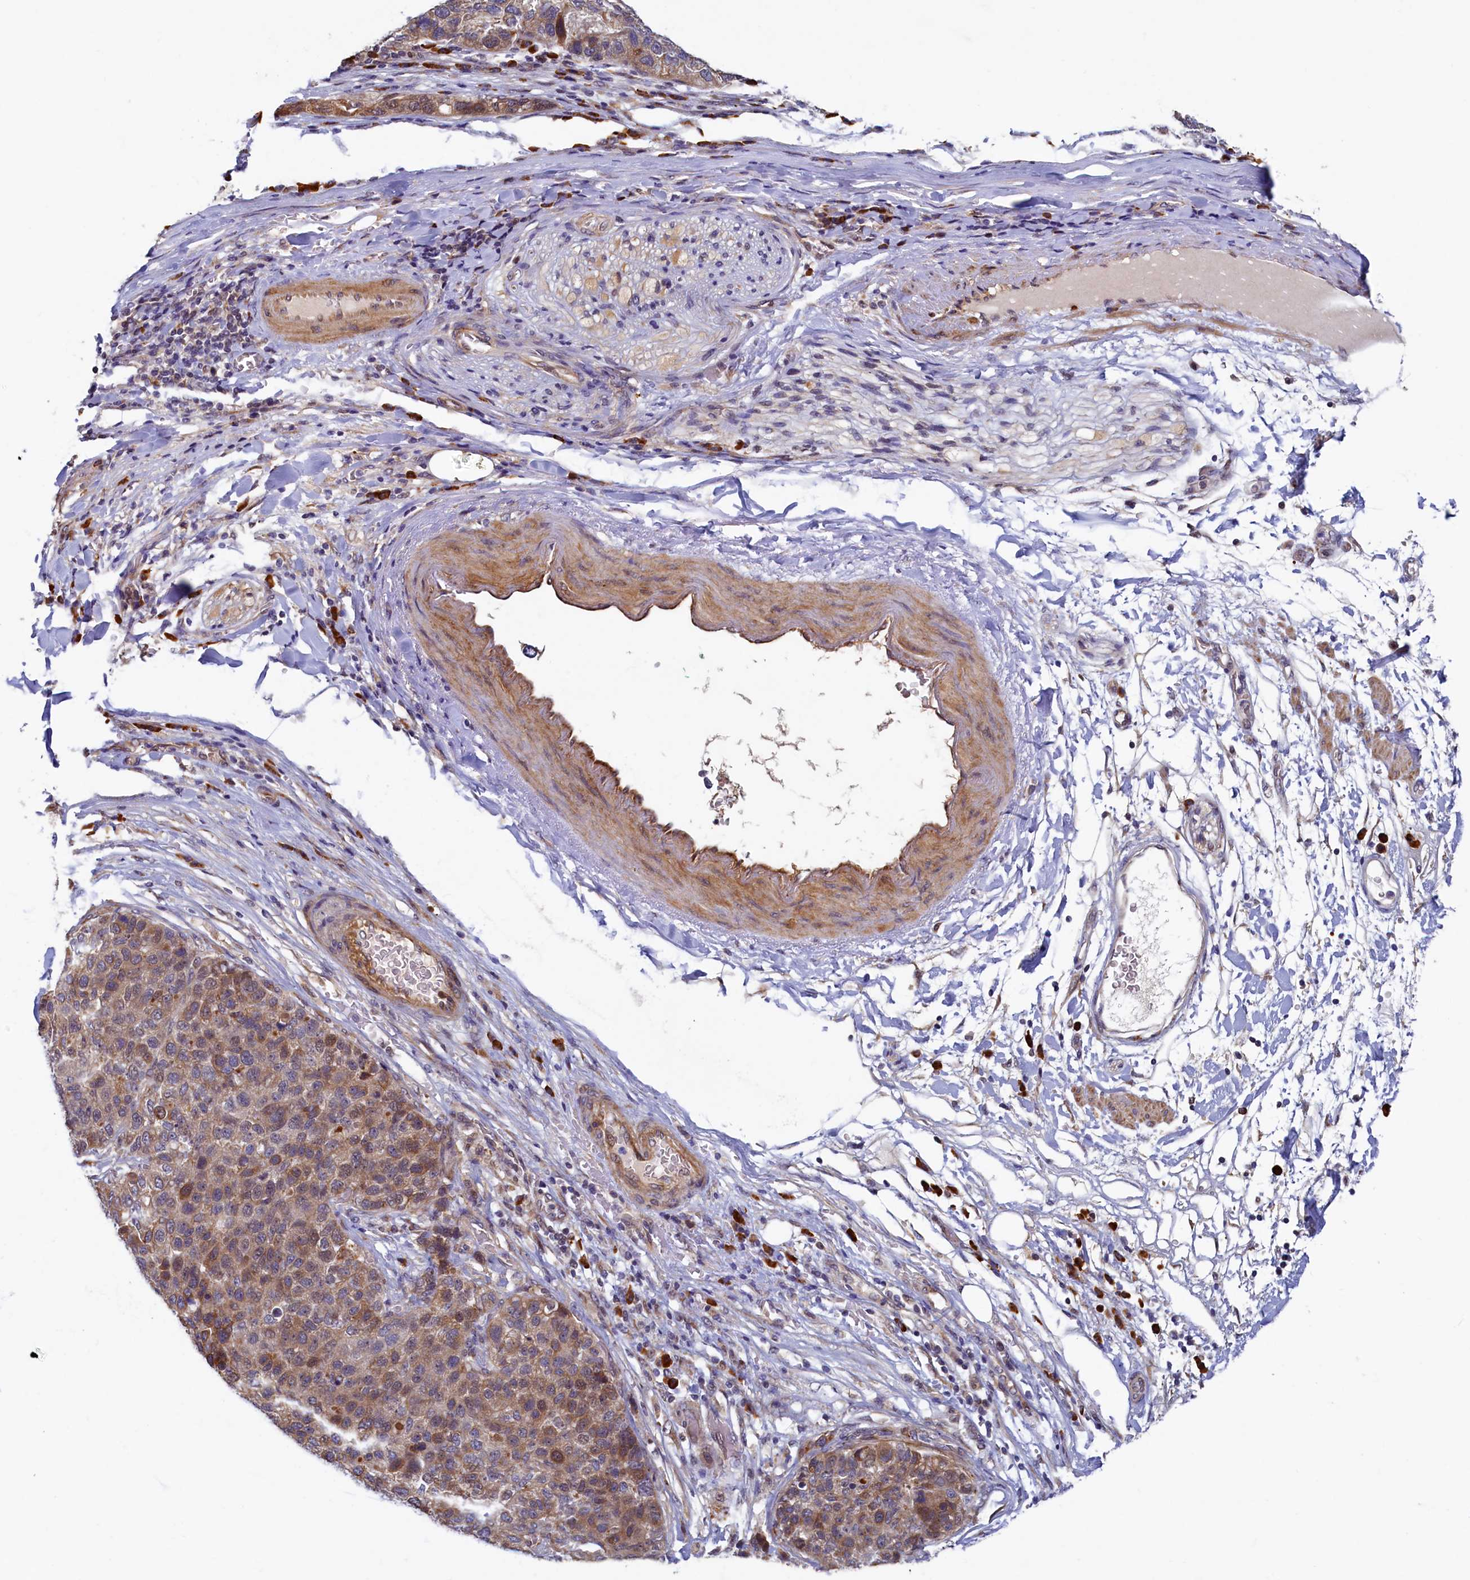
{"staining": {"intensity": "moderate", "quantity": ">75%", "location": "cytoplasmic/membranous,nuclear"}, "tissue": "pancreatic cancer", "cell_type": "Tumor cells", "image_type": "cancer", "snomed": [{"axis": "morphology", "description": "Adenocarcinoma, NOS"}, {"axis": "topography", "description": "Pancreas"}], "caption": "Brown immunohistochemical staining in human adenocarcinoma (pancreatic) reveals moderate cytoplasmic/membranous and nuclear staining in approximately >75% of tumor cells.", "gene": "SLC16A14", "patient": {"sex": "female", "age": 61}}